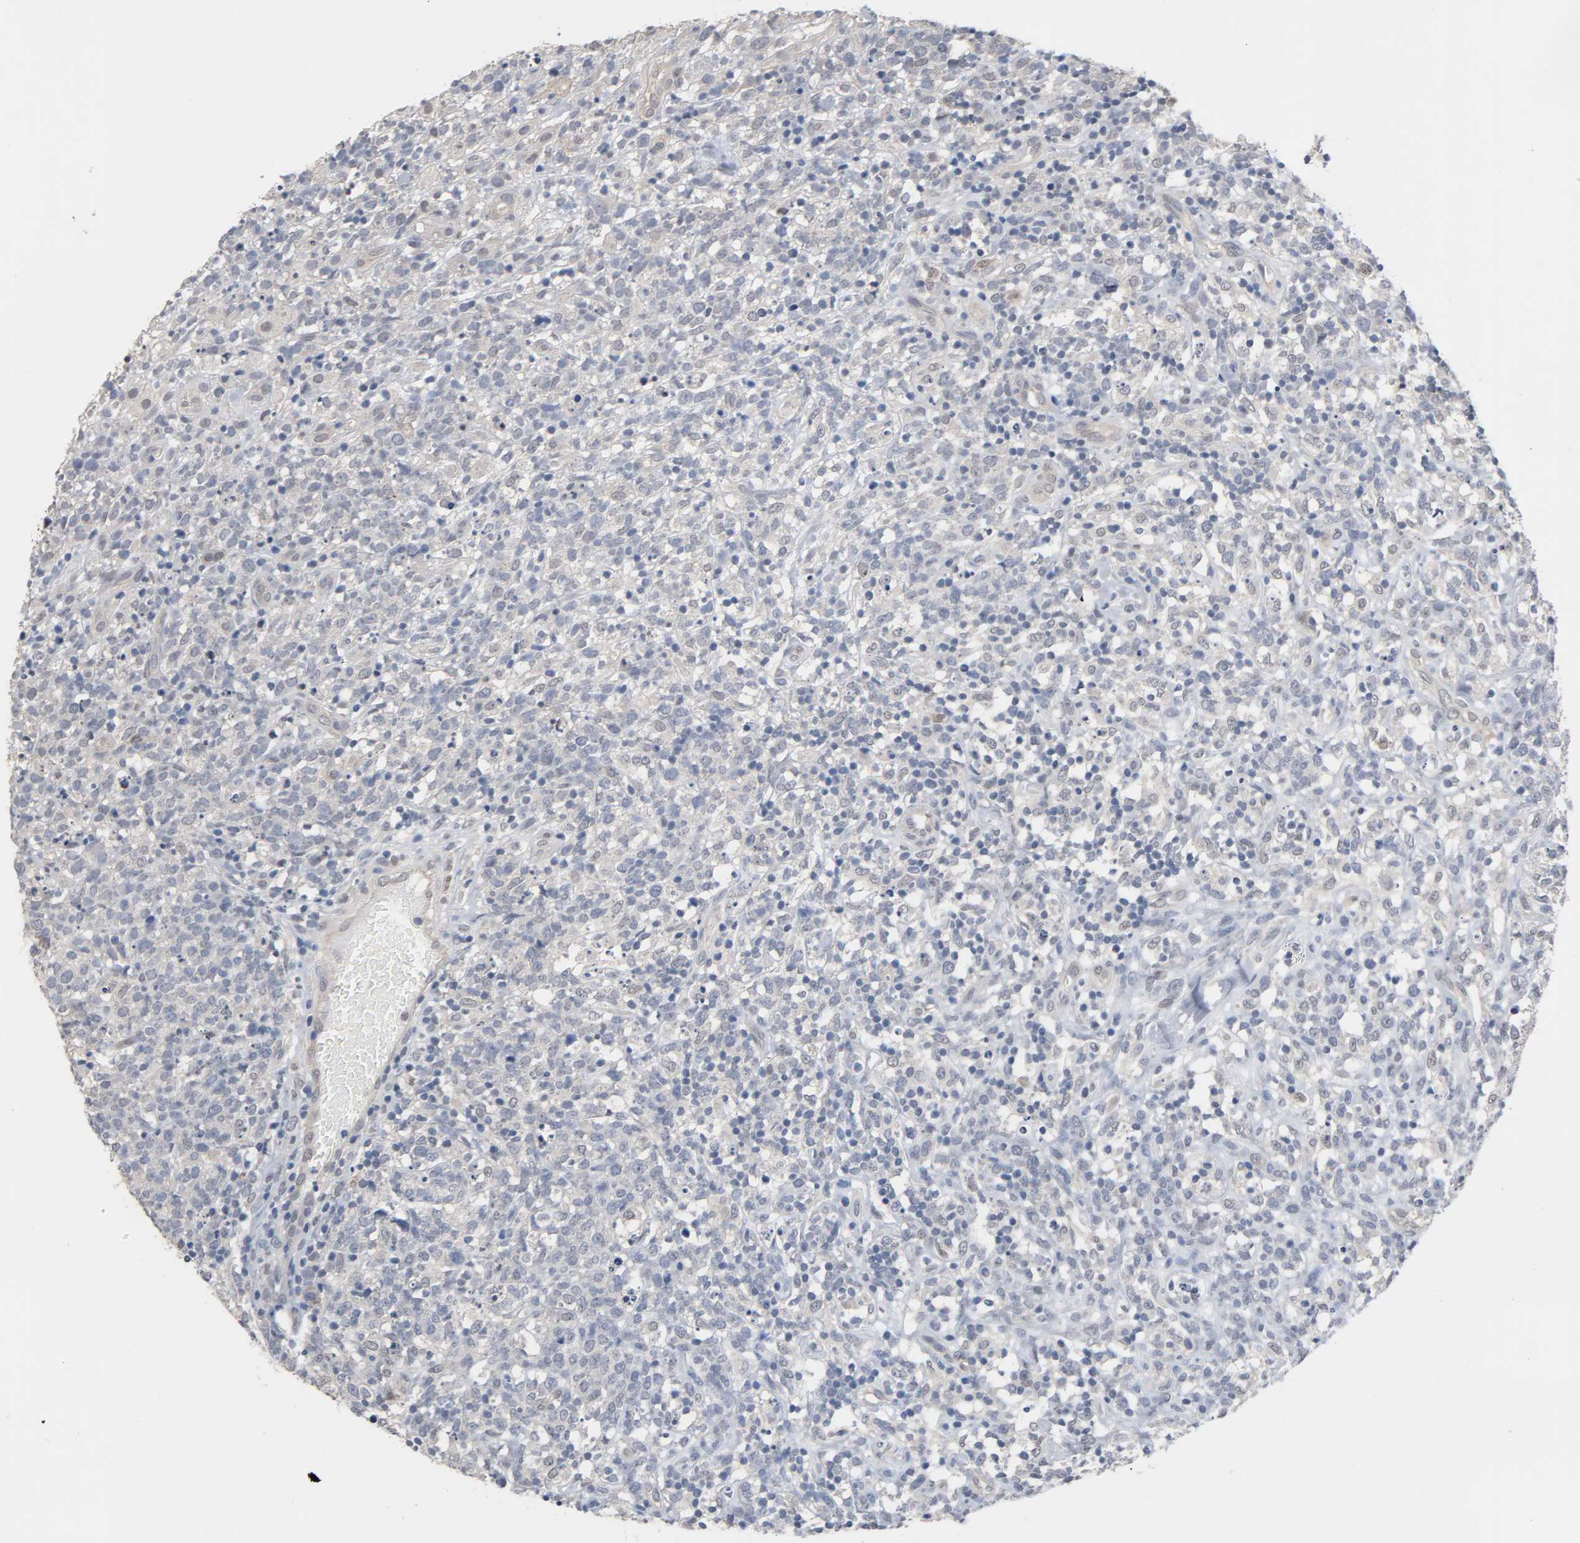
{"staining": {"intensity": "negative", "quantity": "none", "location": "none"}, "tissue": "lymphoma", "cell_type": "Tumor cells", "image_type": "cancer", "snomed": [{"axis": "morphology", "description": "Malignant lymphoma, non-Hodgkin's type, High grade"}, {"axis": "topography", "description": "Lymph node"}], "caption": "Immunohistochemistry of human high-grade malignant lymphoma, non-Hodgkin's type displays no staining in tumor cells.", "gene": "ACSS2", "patient": {"sex": "female", "age": 73}}